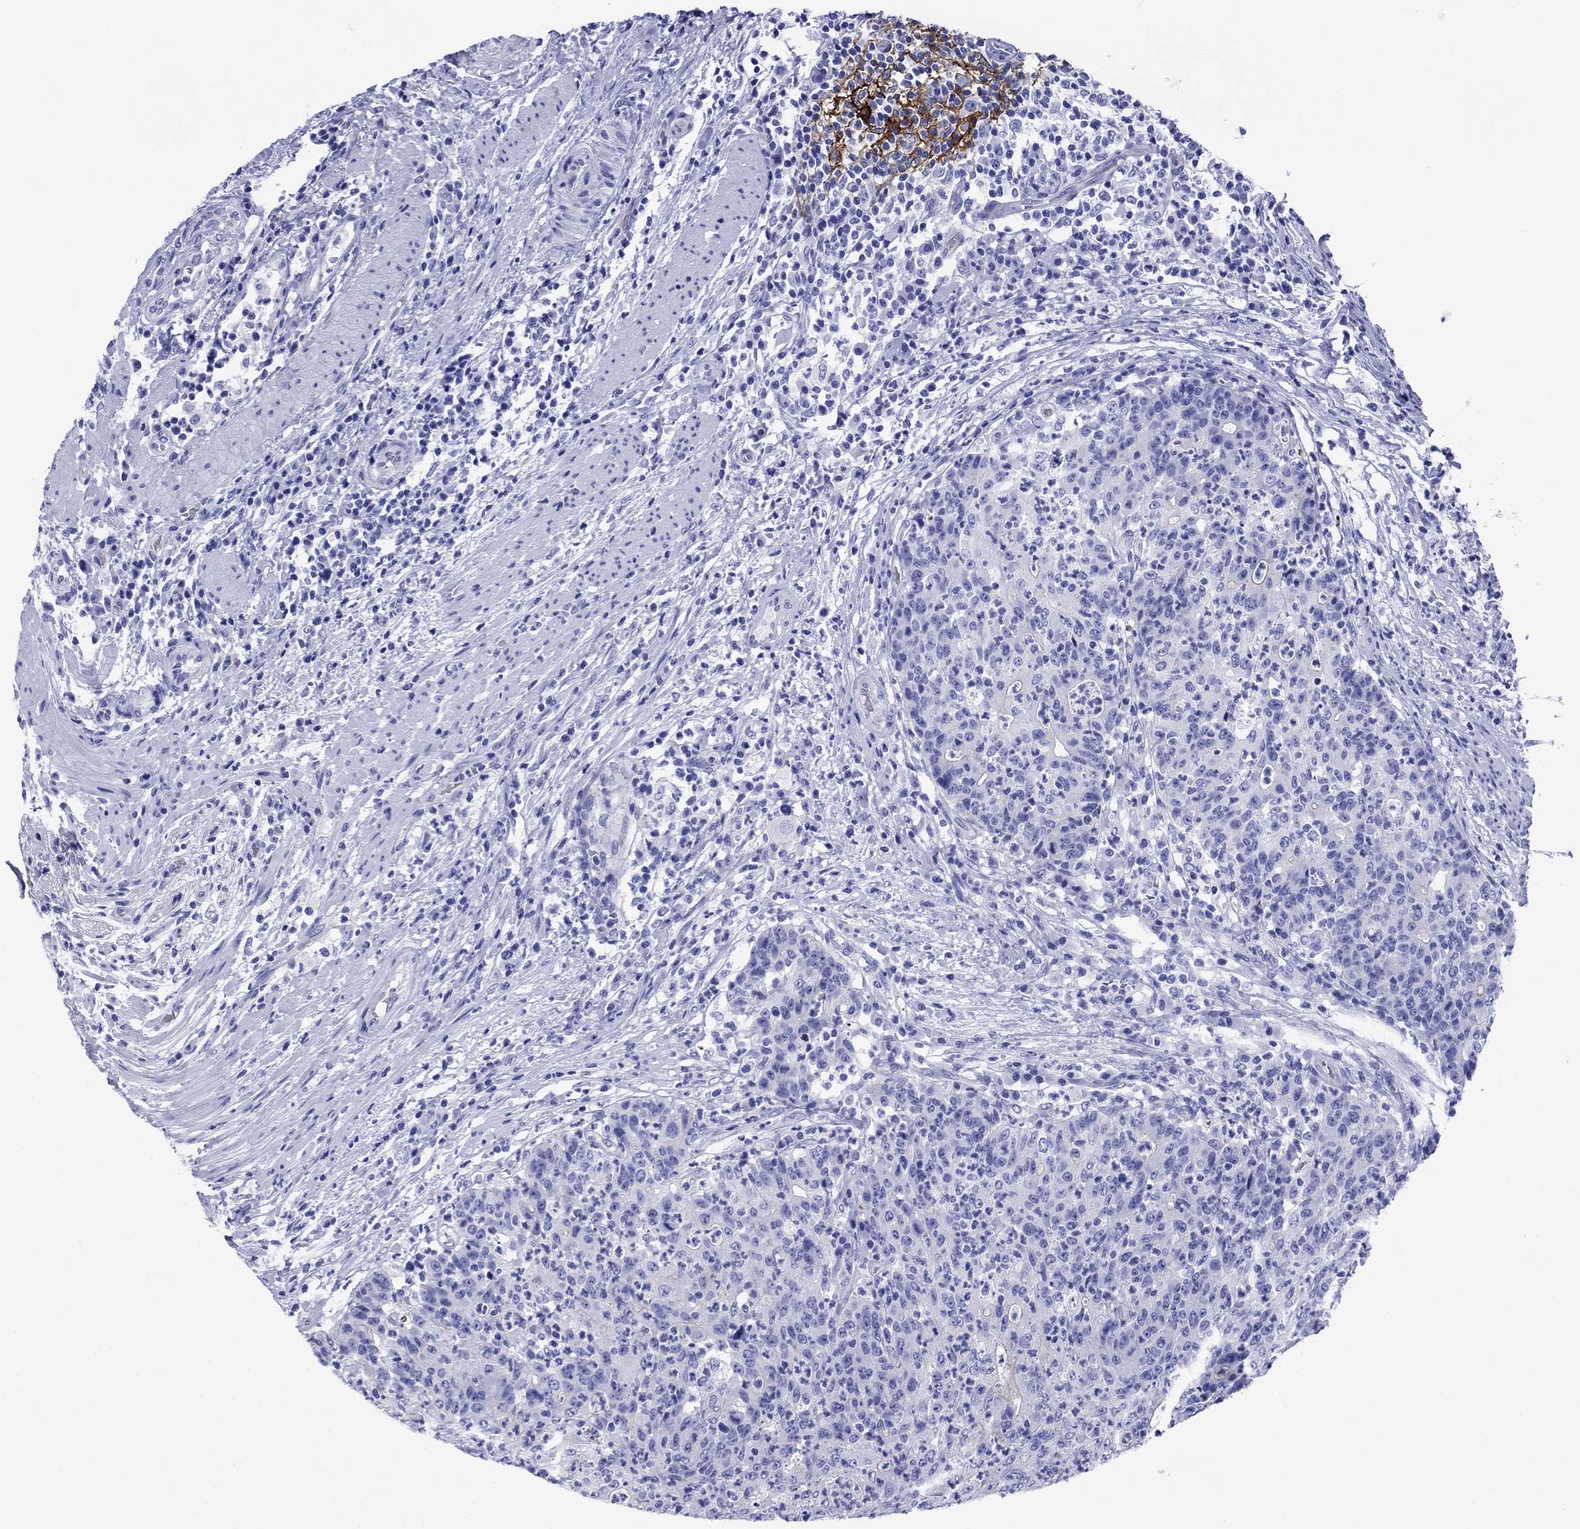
{"staining": {"intensity": "negative", "quantity": "none", "location": "none"}, "tissue": "colorectal cancer", "cell_type": "Tumor cells", "image_type": "cancer", "snomed": [{"axis": "morphology", "description": "Adenocarcinoma, NOS"}, {"axis": "topography", "description": "Colon"}], "caption": "Protein analysis of colorectal adenocarcinoma shows no significant positivity in tumor cells.", "gene": "SLC1A2", "patient": {"sex": "male", "age": 70}}